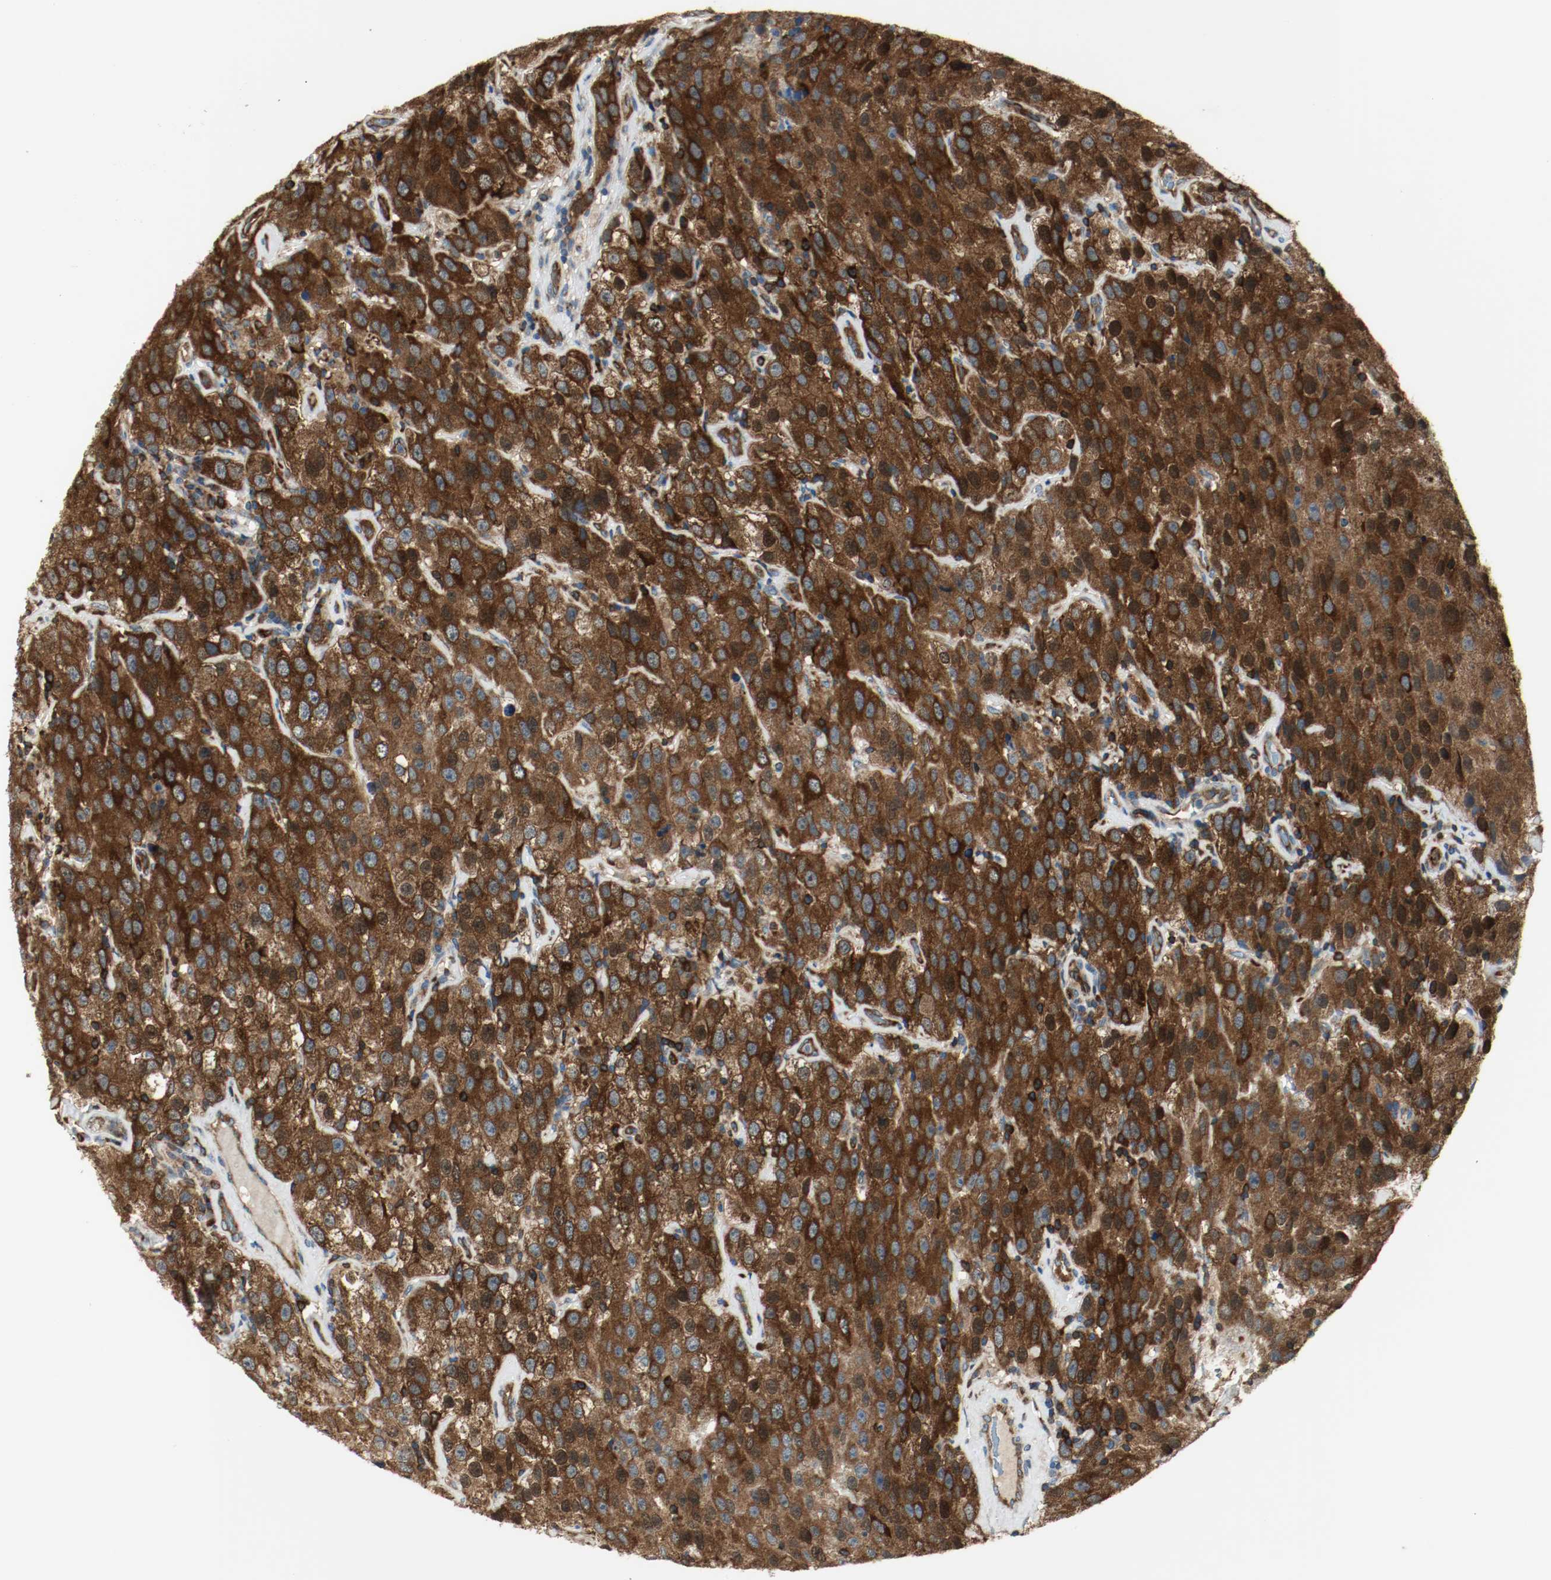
{"staining": {"intensity": "strong", "quantity": ">75%", "location": "cytoplasmic/membranous"}, "tissue": "testis cancer", "cell_type": "Tumor cells", "image_type": "cancer", "snomed": [{"axis": "morphology", "description": "Seminoma, NOS"}, {"axis": "topography", "description": "Testis"}], "caption": "This histopathology image displays immunohistochemistry staining of human seminoma (testis), with high strong cytoplasmic/membranous staining in about >75% of tumor cells.", "gene": "PLCG1", "patient": {"sex": "male", "age": 52}}